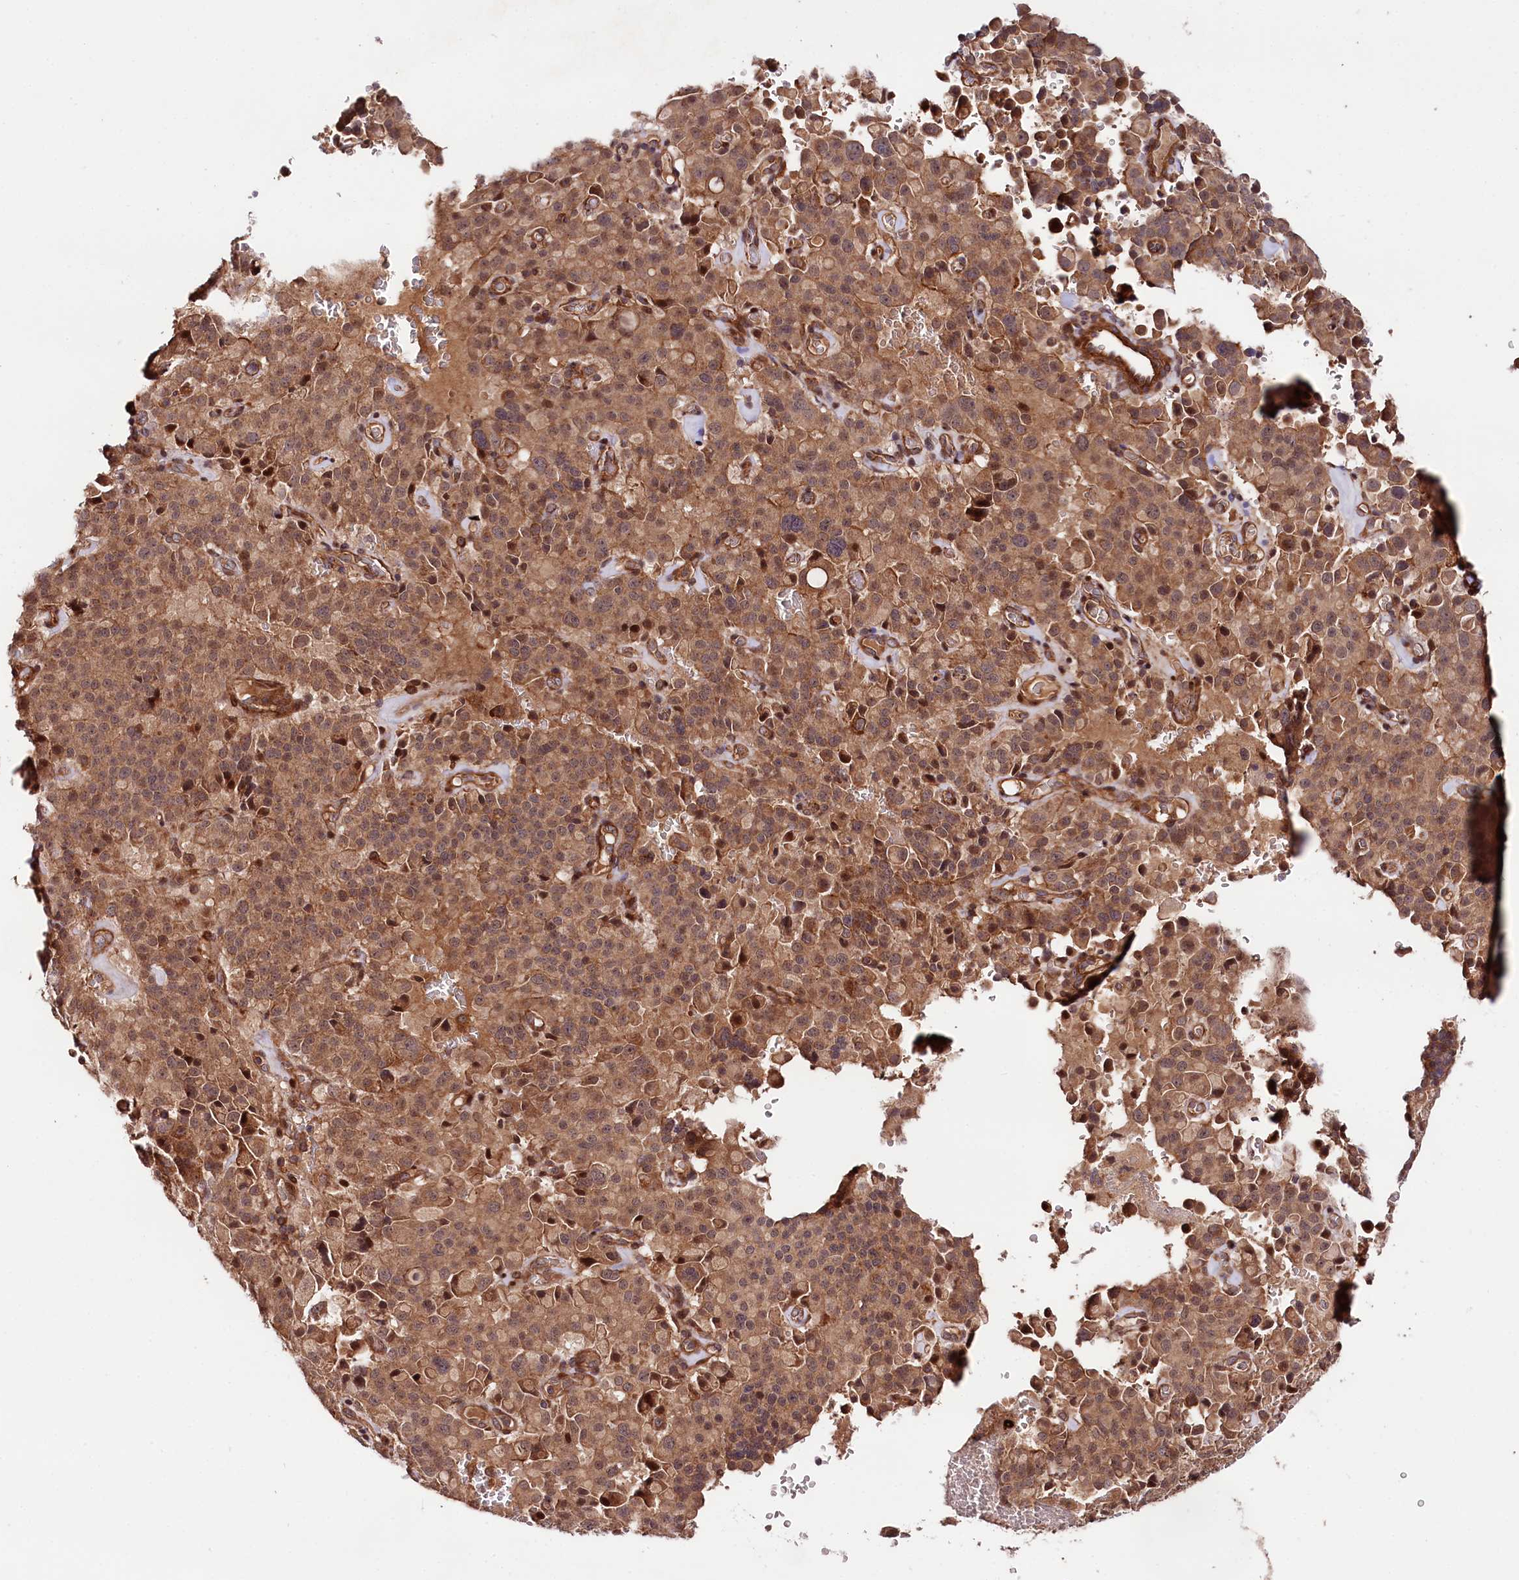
{"staining": {"intensity": "moderate", "quantity": ">75%", "location": "cytoplasmic/membranous"}, "tissue": "pancreatic cancer", "cell_type": "Tumor cells", "image_type": "cancer", "snomed": [{"axis": "morphology", "description": "Adenocarcinoma, NOS"}, {"axis": "topography", "description": "Pancreas"}], "caption": "Brown immunohistochemical staining in pancreatic adenocarcinoma reveals moderate cytoplasmic/membranous positivity in about >75% of tumor cells. The staining is performed using DAB brown chromogen to label protein expression. The nuclei are counter-stained blue using hematoxylin.", "gene": "NEDD1", "patient": {"sex": "male", "age": 65}}